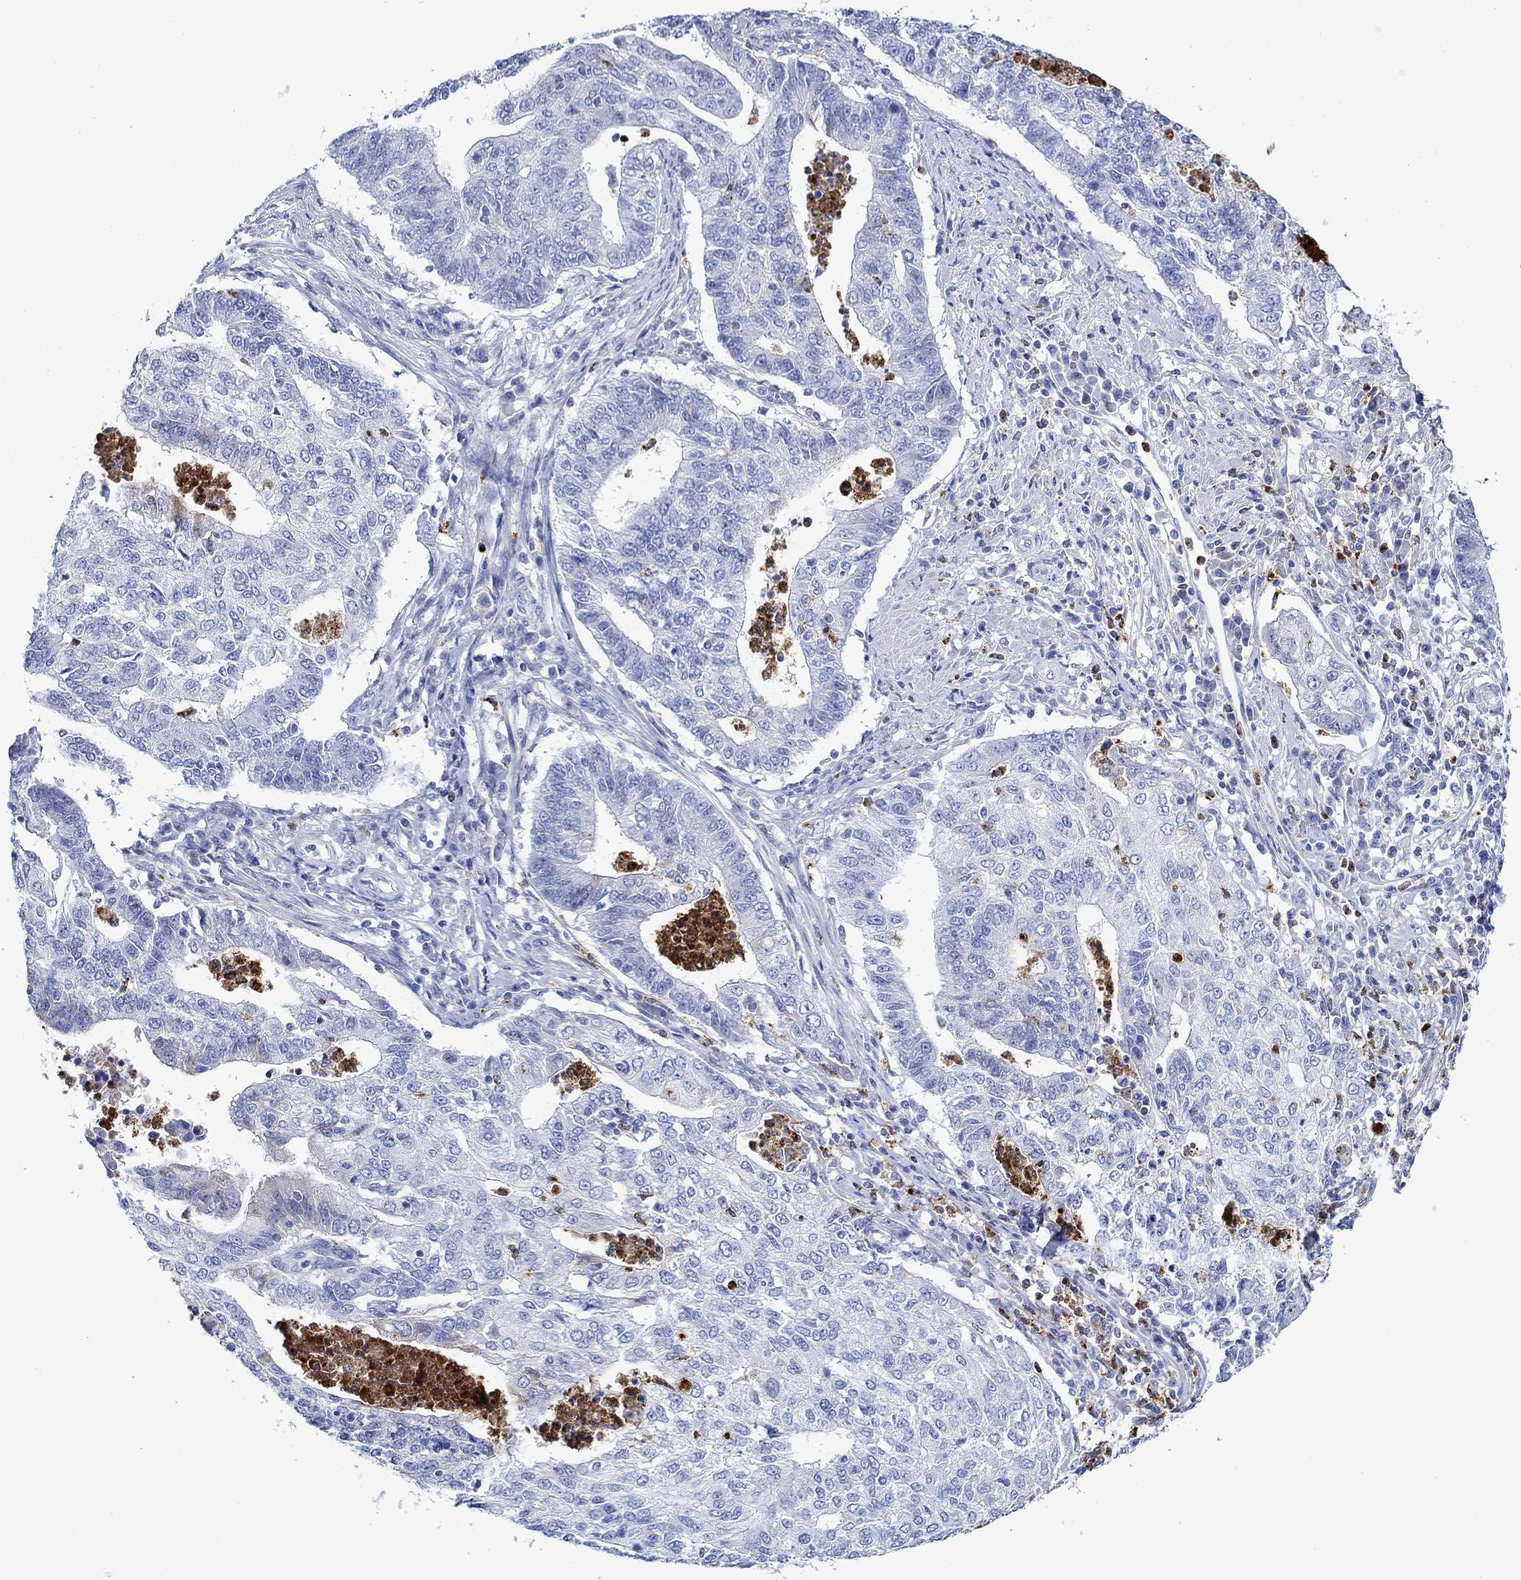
{"staining": {"intensity": "negative", "quantity": "none", "location": "none"}, "tissue": "endometrial cancer", "cell_type": "Tumor cells", "image_type": "cancer", "snomed": [{"axis": "morphology", "description": "Adenocarcinoma, NOS"}, {"axis": "topography", "description": "Uterus"}, {"axis": "topography", "description": "Endometrium"}], "caption": "High power microscopy histopathology image of an IHC histopathology image of endometrial cancer (adenocarcinoma), revealing no significant staining in tumor cells.", "gene": "EPX", "patient": {"sex": "female", "age": 54}}